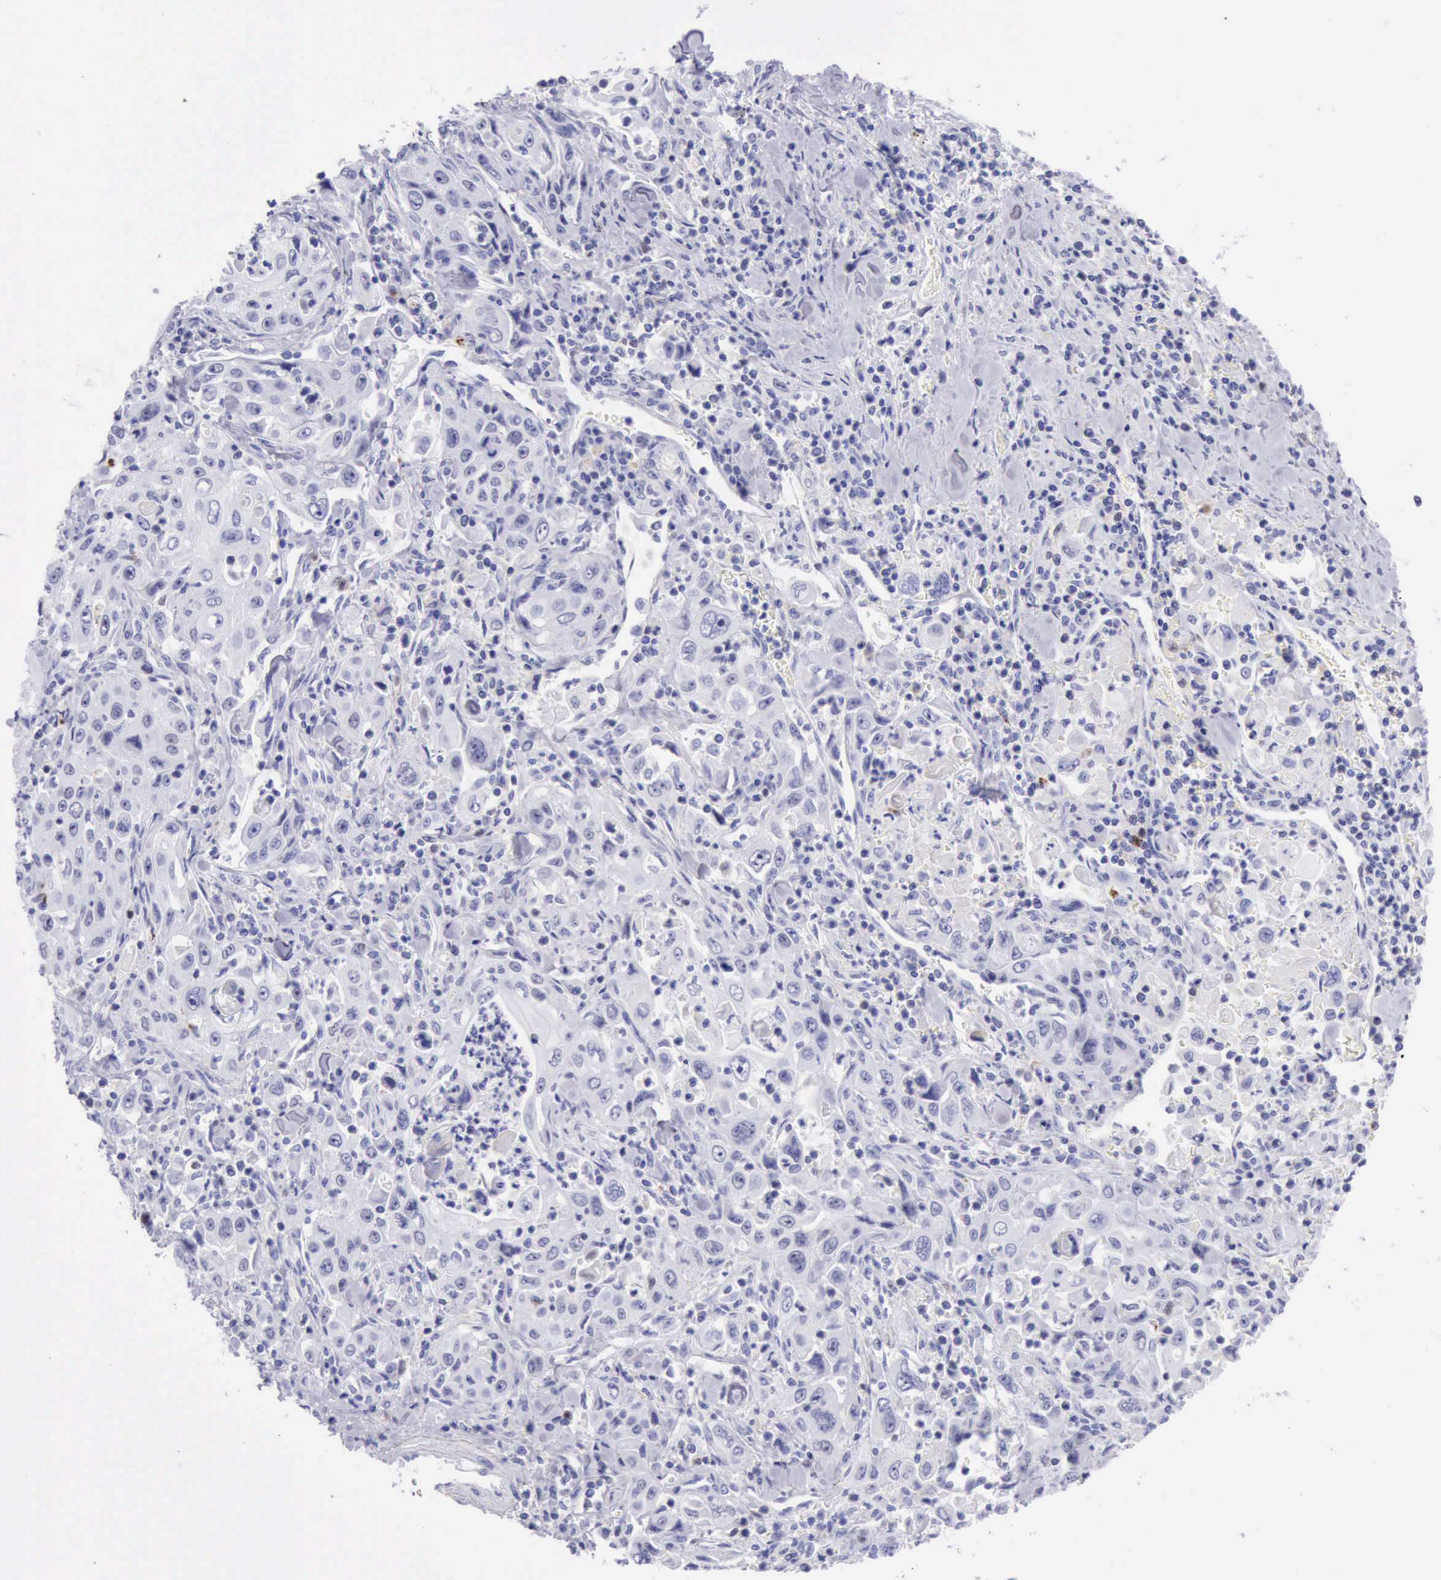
{"staining": {"intensity": "negative", "quantity": "none", "location": "none"}, "tissue": "pancreatic cancer", "cell_type": "Tumor cells", "image_type": "cancer", "snomed": [{"axis": "morphology", "description": "Adenocarcinoma, NOS"}, {"axis": "topography", "description": "Pancreas"}], "caption": "Immunohistochemistry micrograph of adenocarcinoma (pancreatic) stained for a protein (brown), which displays no expression in tumor cells.", "gene": "MCM2", "patient": {"sex": "male", "age": 70}}